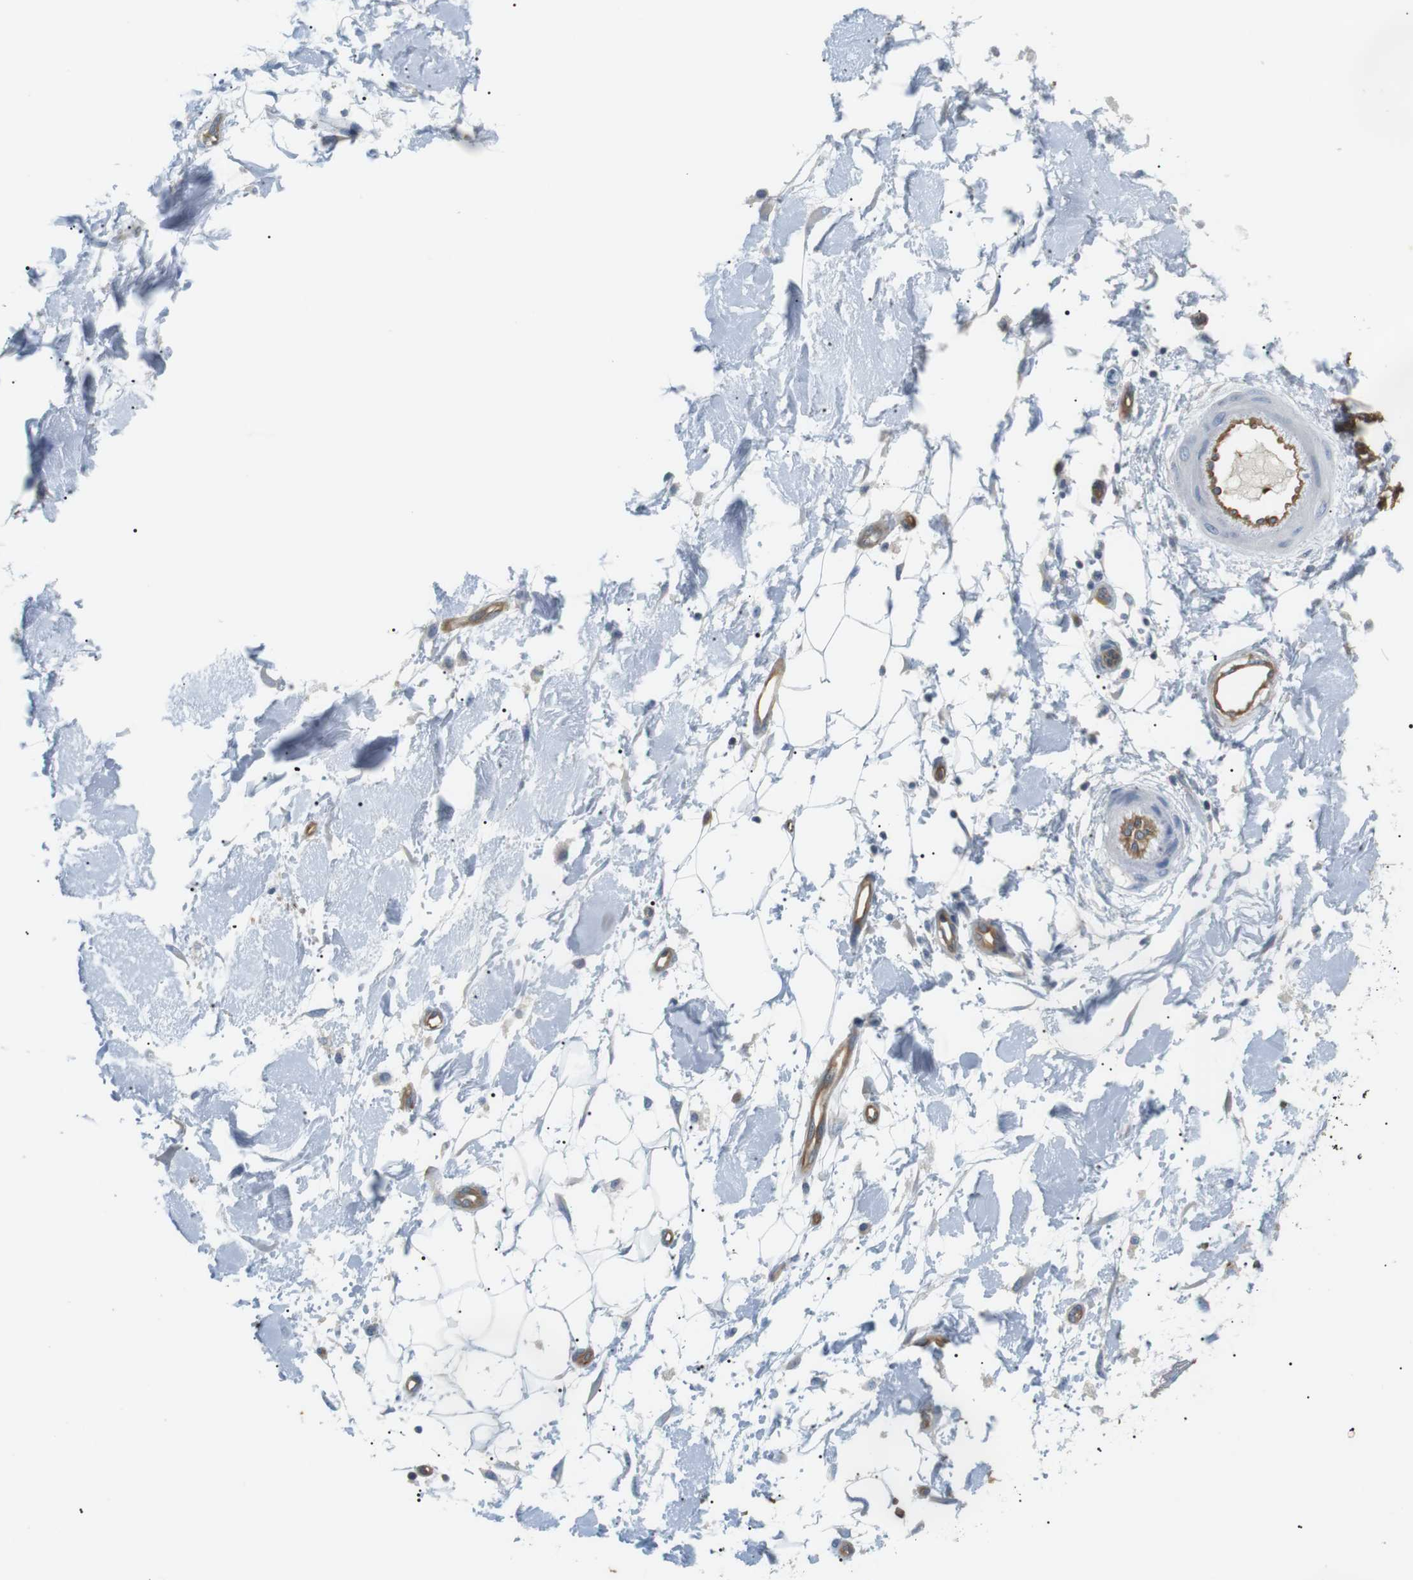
{"staining": {"intensity": "moderate", "quantity": "25%-75%", "location": "cytoplasmic/membranous"}, "tissue": "adipose tissue", "cell_type": "Adipocytes", "image_type": "normal", "snomed": [{"axis": "morphology", "description": "Normal tissue, NOS"}, {"axis": "morphology", "description": "Squamous cell carcinoma, NOS"}, {"axis": "topography", "description": "Skin"}, {"axis": "topography", "description": "Peripheral nerve tissue"}], "caption": "Adipose tissue stained with immunohistochemistry (IHC) demonstrates moderate cytoplasmic/membranous staining in approximately 25%-75% of adipocytes.", "gene": "ADCY10", "patient": {"sex": "male", "age": 83}}